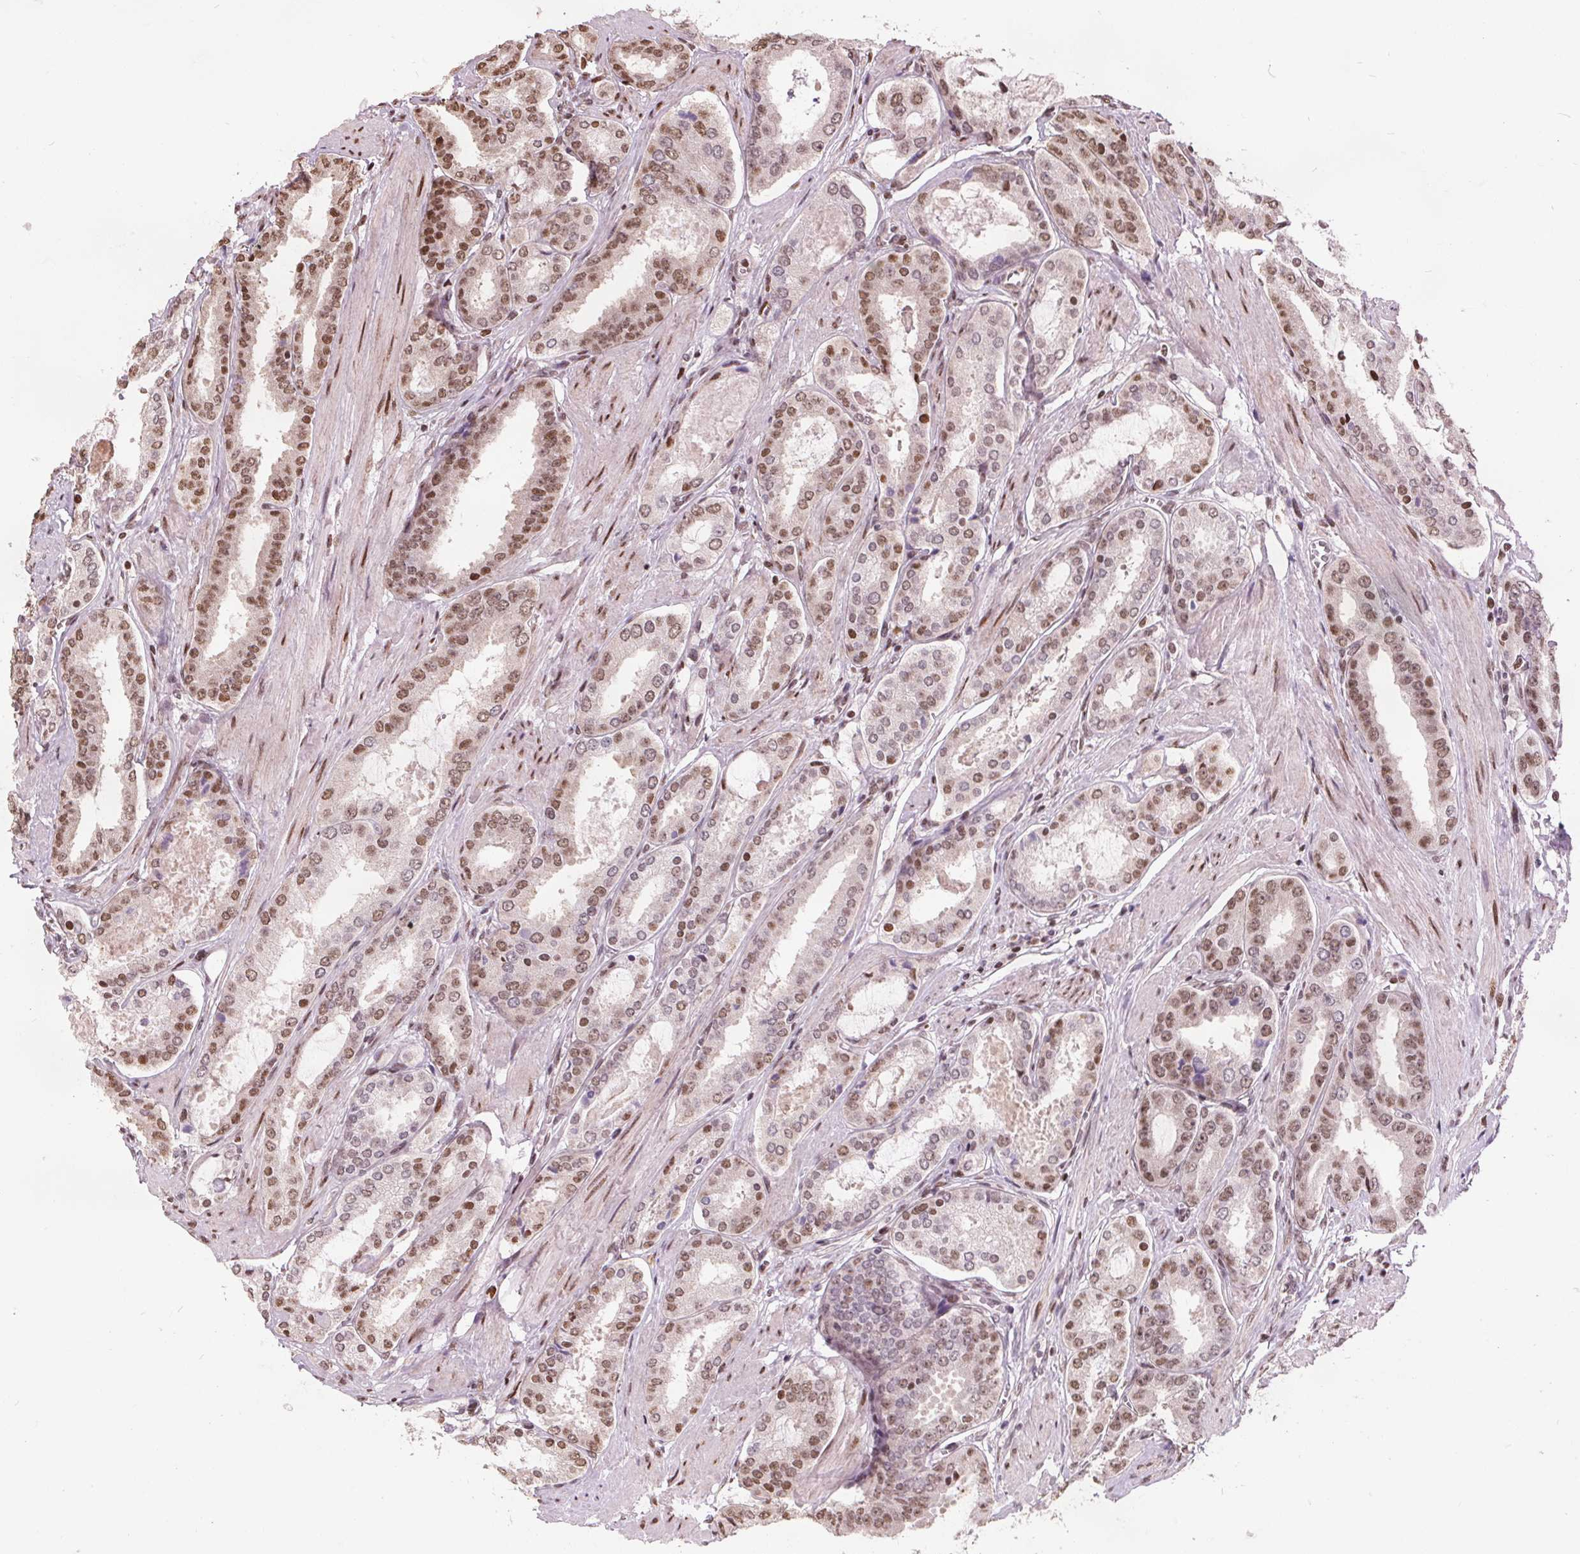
{"staining": {"intensity": "moderate", "quantity": ">75%", "location": "nuclear"}, "tissue": "prostate cancer", "cell_type": "Tumor cells", "image_type": "cancer", "snomed": [{"axis": "morphology", "description": "Adenocarcinoma, High grade"}, {"axis": "topography", "description": "Prostate"}], "caption": "Moderate nuclear expression for a protein is appreciated in approximately >75% of tumor cells of prostate cancer using immunohistochemistry (IHC).", "gene": "ISLR2", "patient": {"sex": "male", "age": 63}}